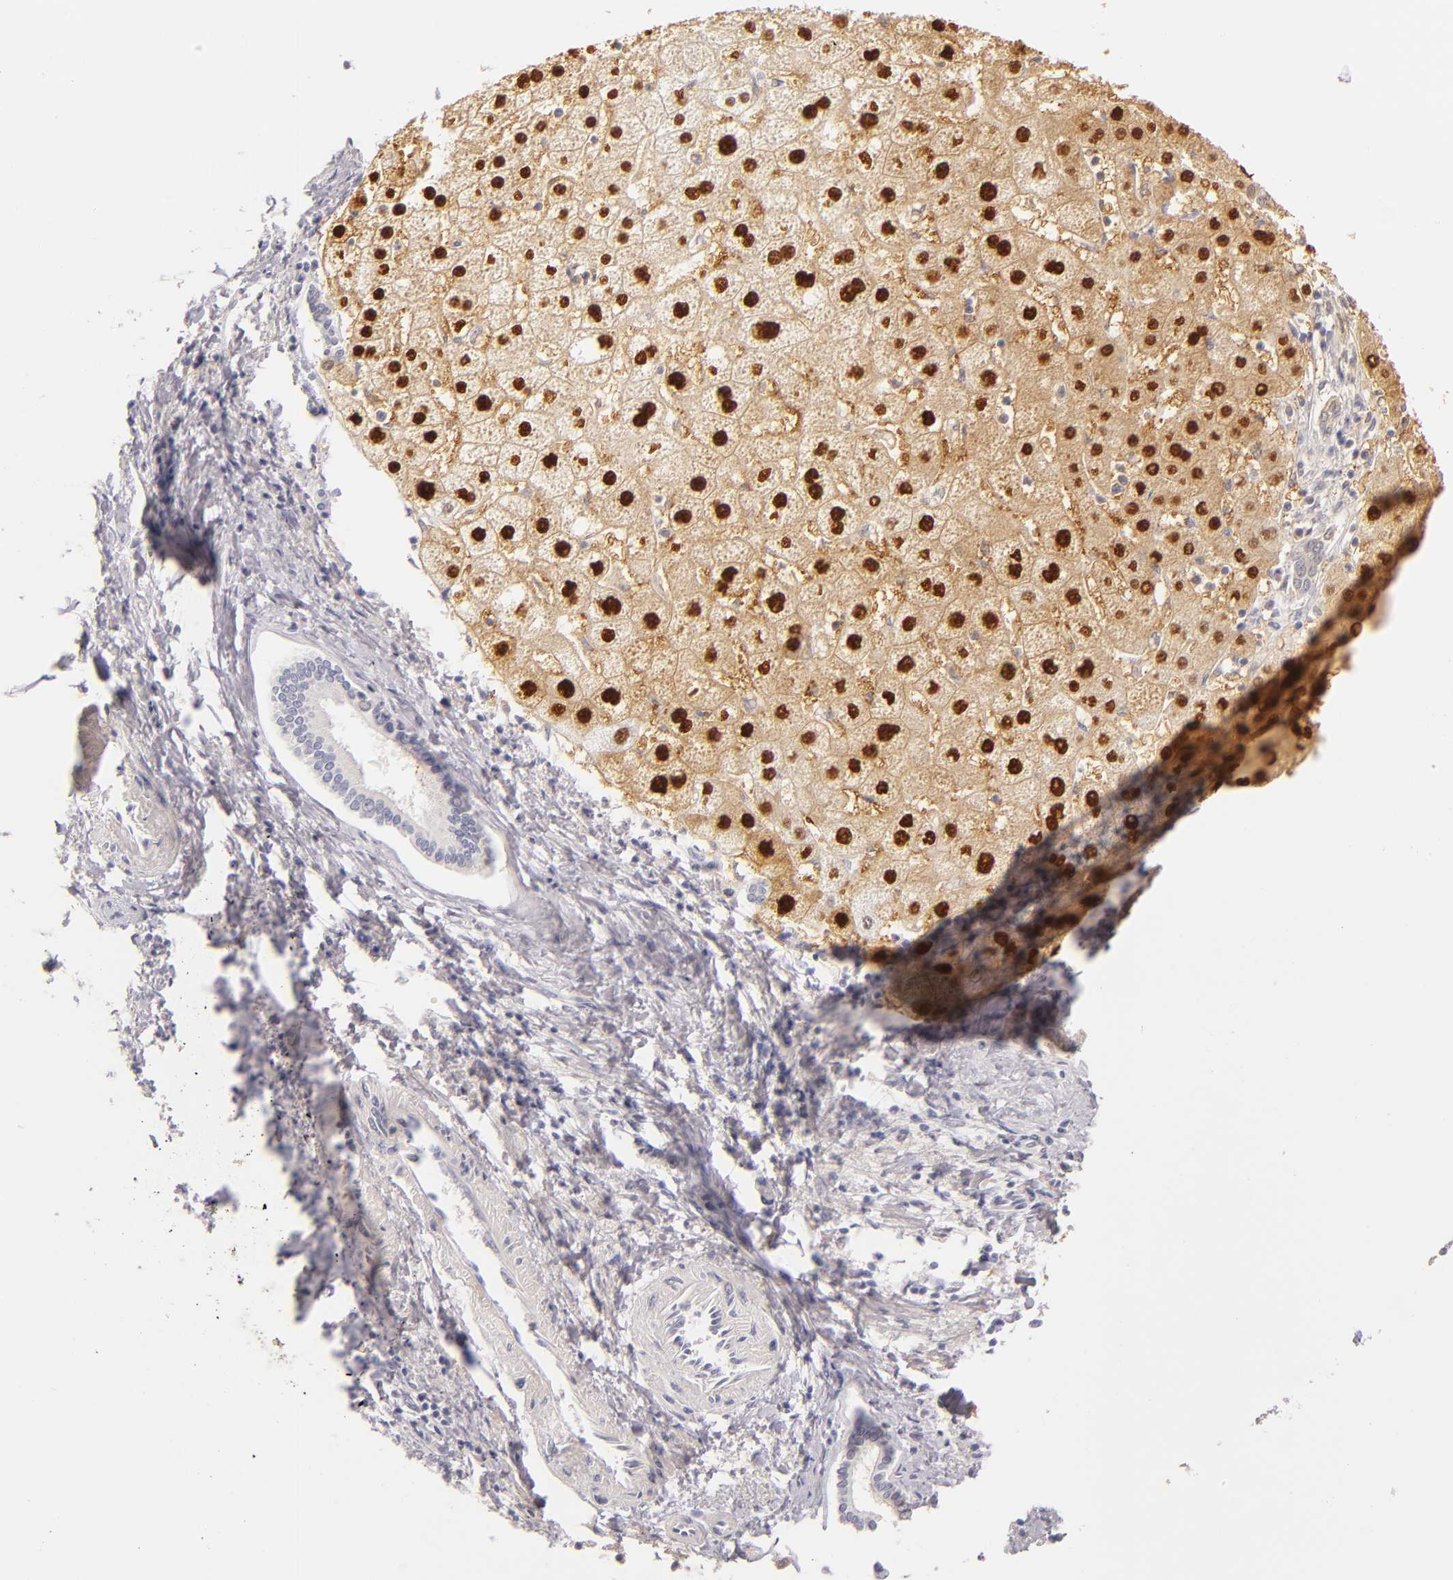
{"staining": {"intensity": "strong", "quantity": "25%-75%", "location": "cytoplasmic/membranous,nuclear"}, "tissue": "liver cancer", "cell_type": "Tumor cells", "image_type": "cancer", "snomed": [{"axis": "morphology", "description": "Carcinoma, Hepatocellular, NOS"}, {"axis": "topography", "description": "Liver"}], "caption": "Liver hepatocellular carcinoma stained for a protein displays strong cytoplasmic/membranous and nuclear positivity in tumor cells. The staining was performed using DAB (3,3'-diaminobenzidine) to visualize the protein expression in brown, while the nuclei were stained in blue with hematoxylin (Magnification: 20x).", "gene": "FABP1", "patient": {"sex": "female", "age": 85}}